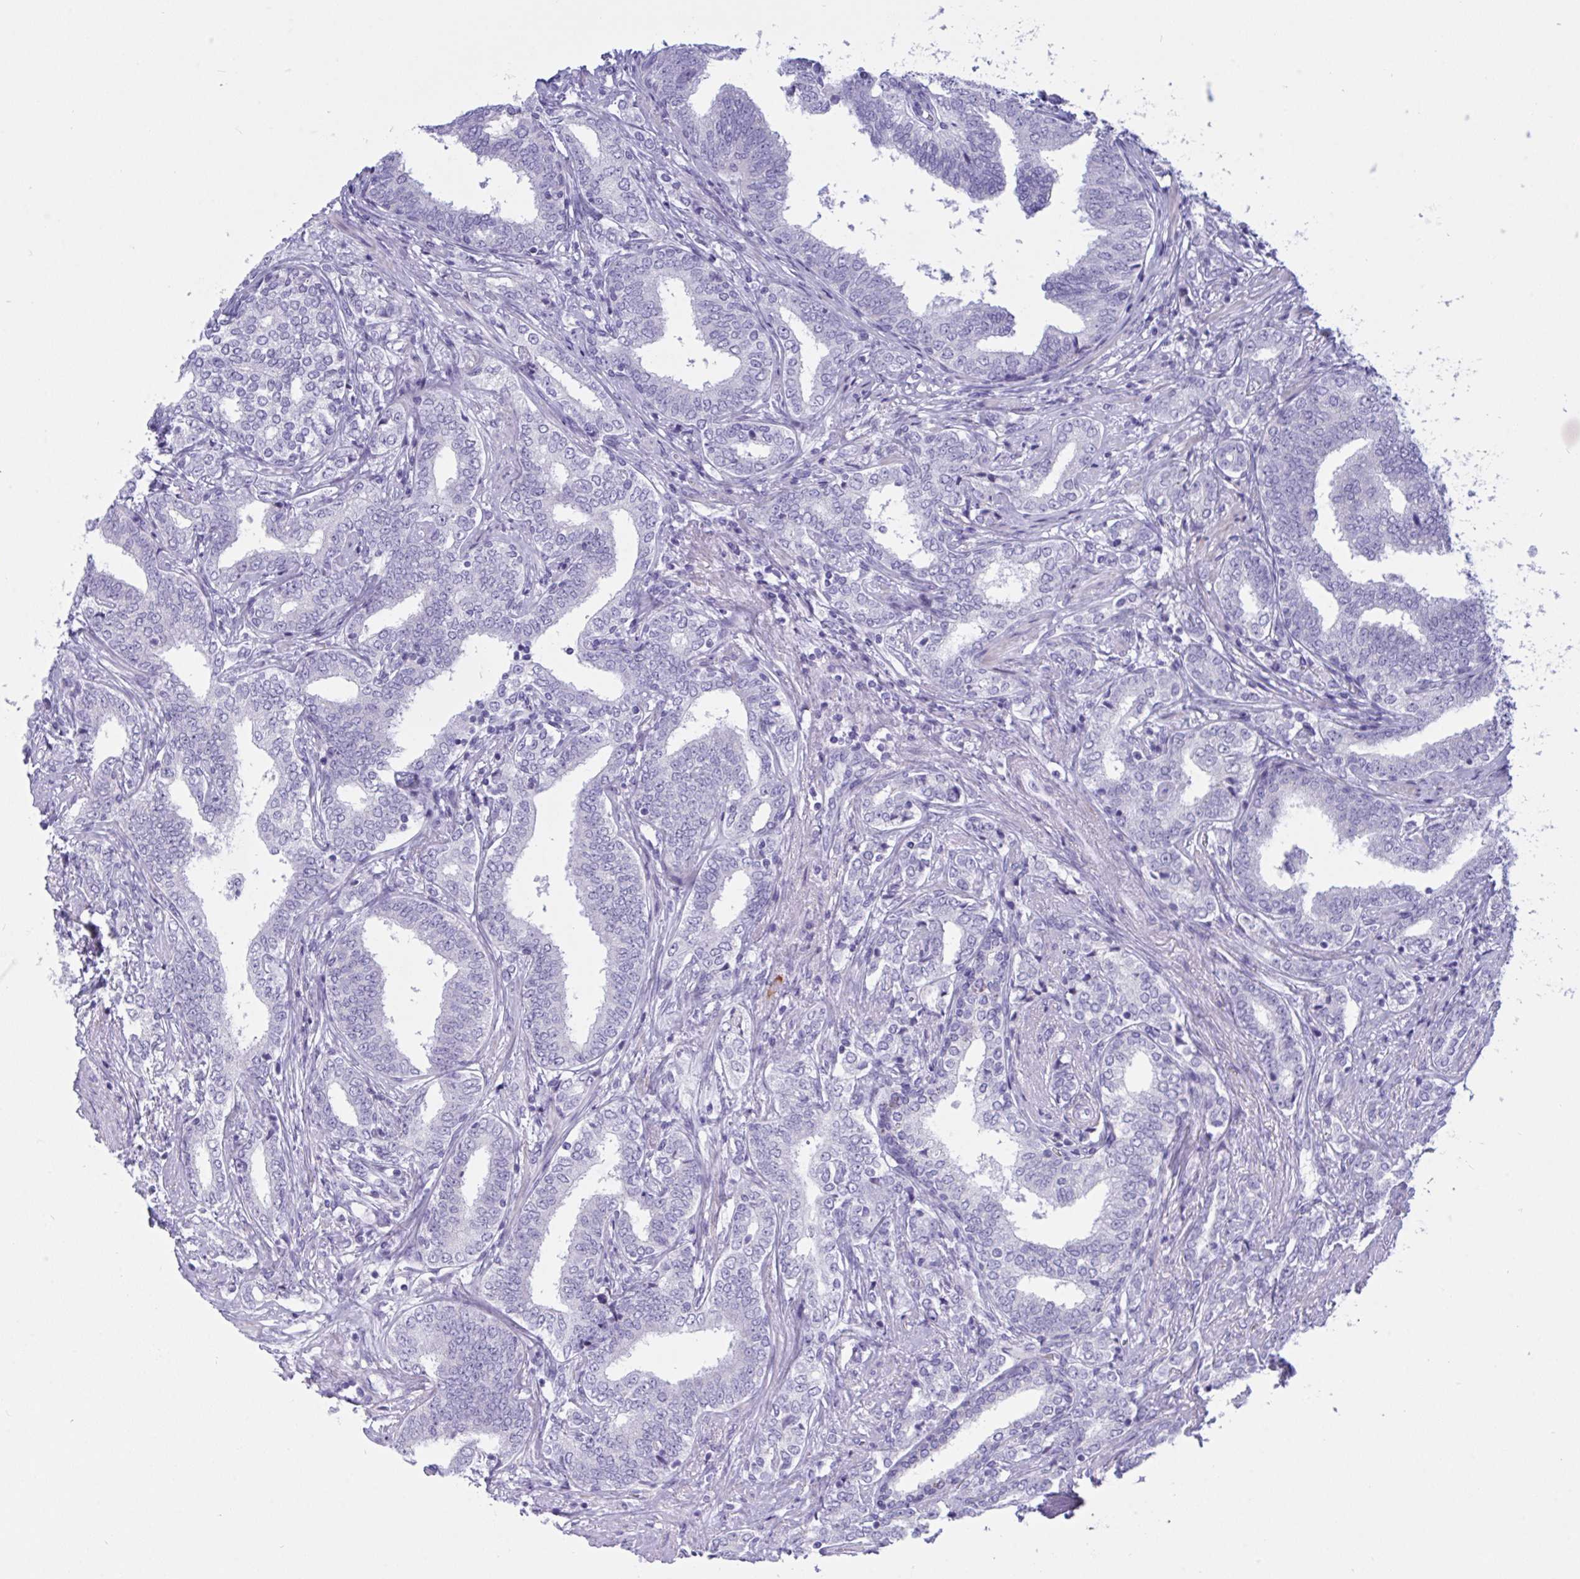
{"staining": {"intensity": "negative", "quantity": "none", "location": "none"}, "tissue": "prostate cancer", "cell_type": "Tumor cells", "image_type": "cancer", "snomed": [{"axis": "morphology", "description": "Adenocarcinoma, High grade"}, {"axis": "topography", "description": "Prostate"}], "caption": "Tumor cells show no significant positivity in prostate cancer (adenocarcinoma (high-grade)).", "gene": "OXLD1", "patient": {"sex": "male", "age": 72}}